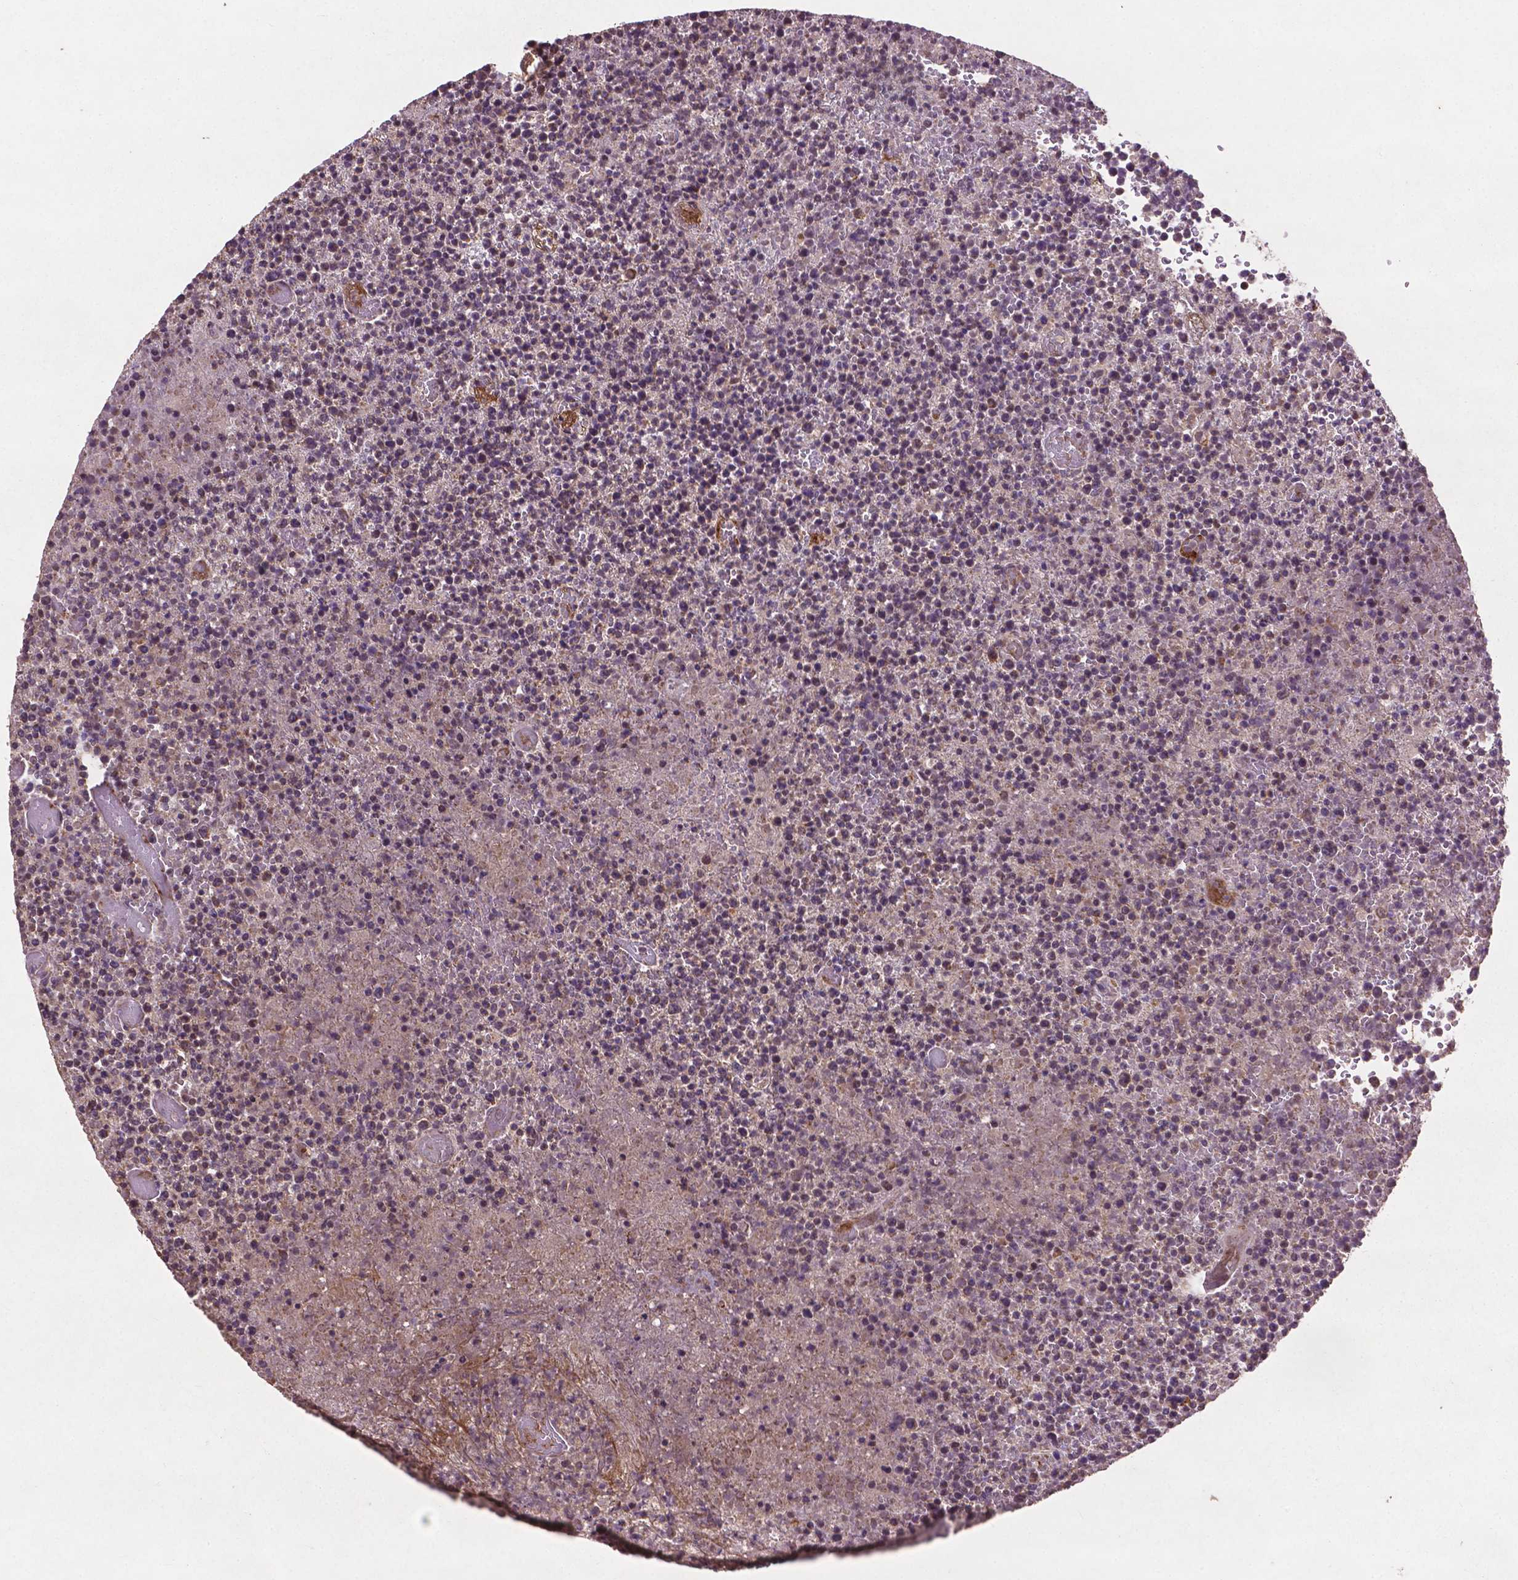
{"staining": {"intensity": "weak", "quantity": "<25%", "location": "cytoplasmic/membranous,nuclear"}, "tissue": "lymphoma", "cell_type": "Tumor cells", "image_type": "cancer", "snomed": [{"axis": "morphology", "description": "Malignant lymphoma, non-Hodgkin's type, High grade"}, {"axis": "topography", "description": "Lymph node"}], "caption": "High-grade malignant lymphoma, non-Hodgkin's type stained for a protein using immunohistochemistry demonstrates no expression tumor cells.", "gene": "B3GALNT2", "patient": {"sex": "male", "age": 13}}